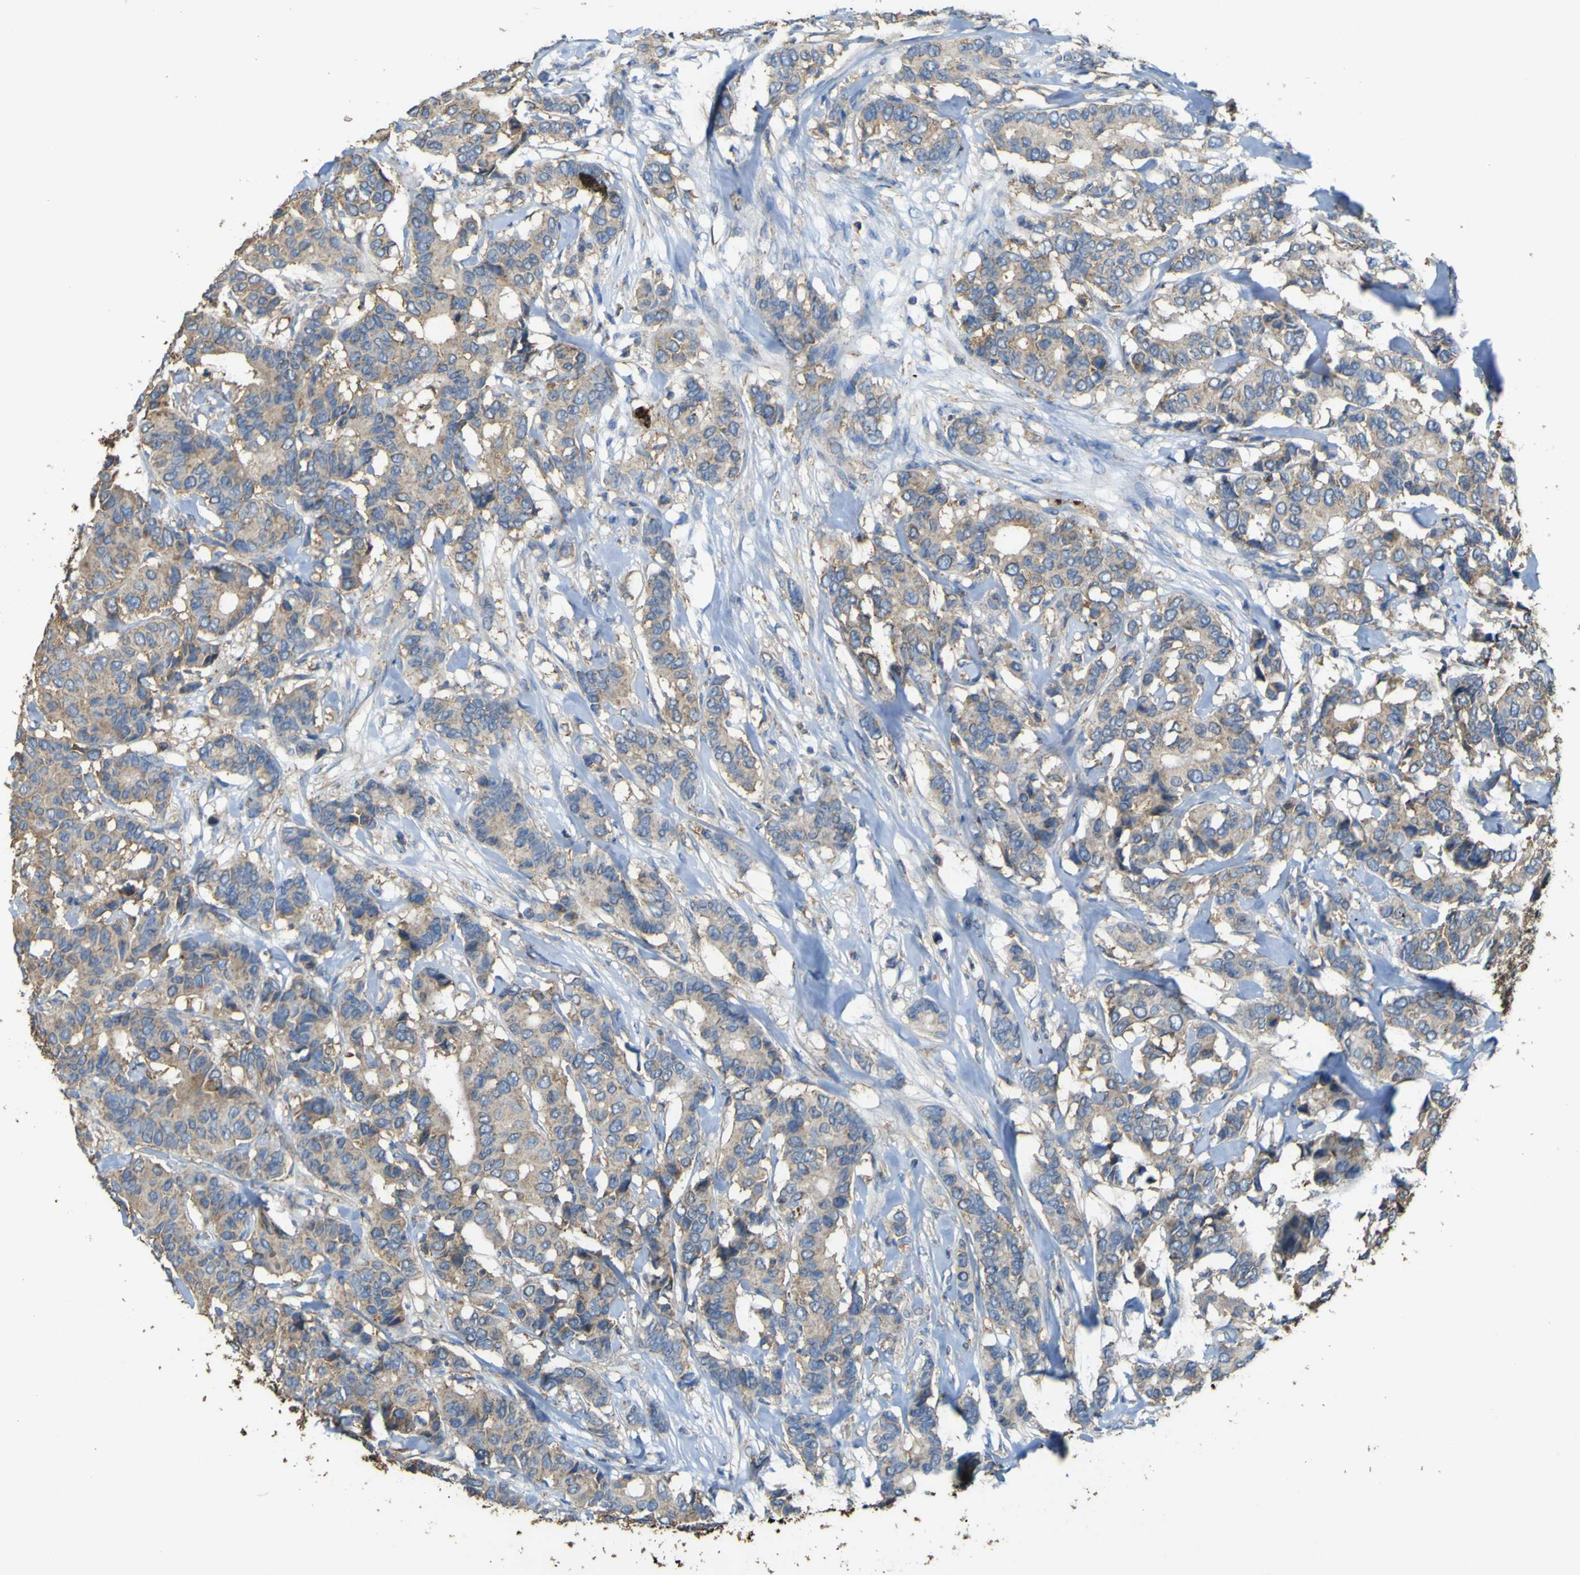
{"staining": {"intensity": "moderate", "quantity": ">75%", "location": "cytoplasmic/membranous"}, "tissue": "breast cancer", "cell_type": "Tumor cells", "image_type": "cancer", "snomed": [{"axis": "morphology", "description": "Duct carcinoma"}, {"axis": "topography", "description": "Breast"}], "caption": "Protein staining of breast infiltrating ductal carcinoma tissue displays moderate cytoplasmic/membranous staining in approximately >75% of tumor cells.", "gene": "ACSL3", "patient": {"sex": "female", "age": 87}}